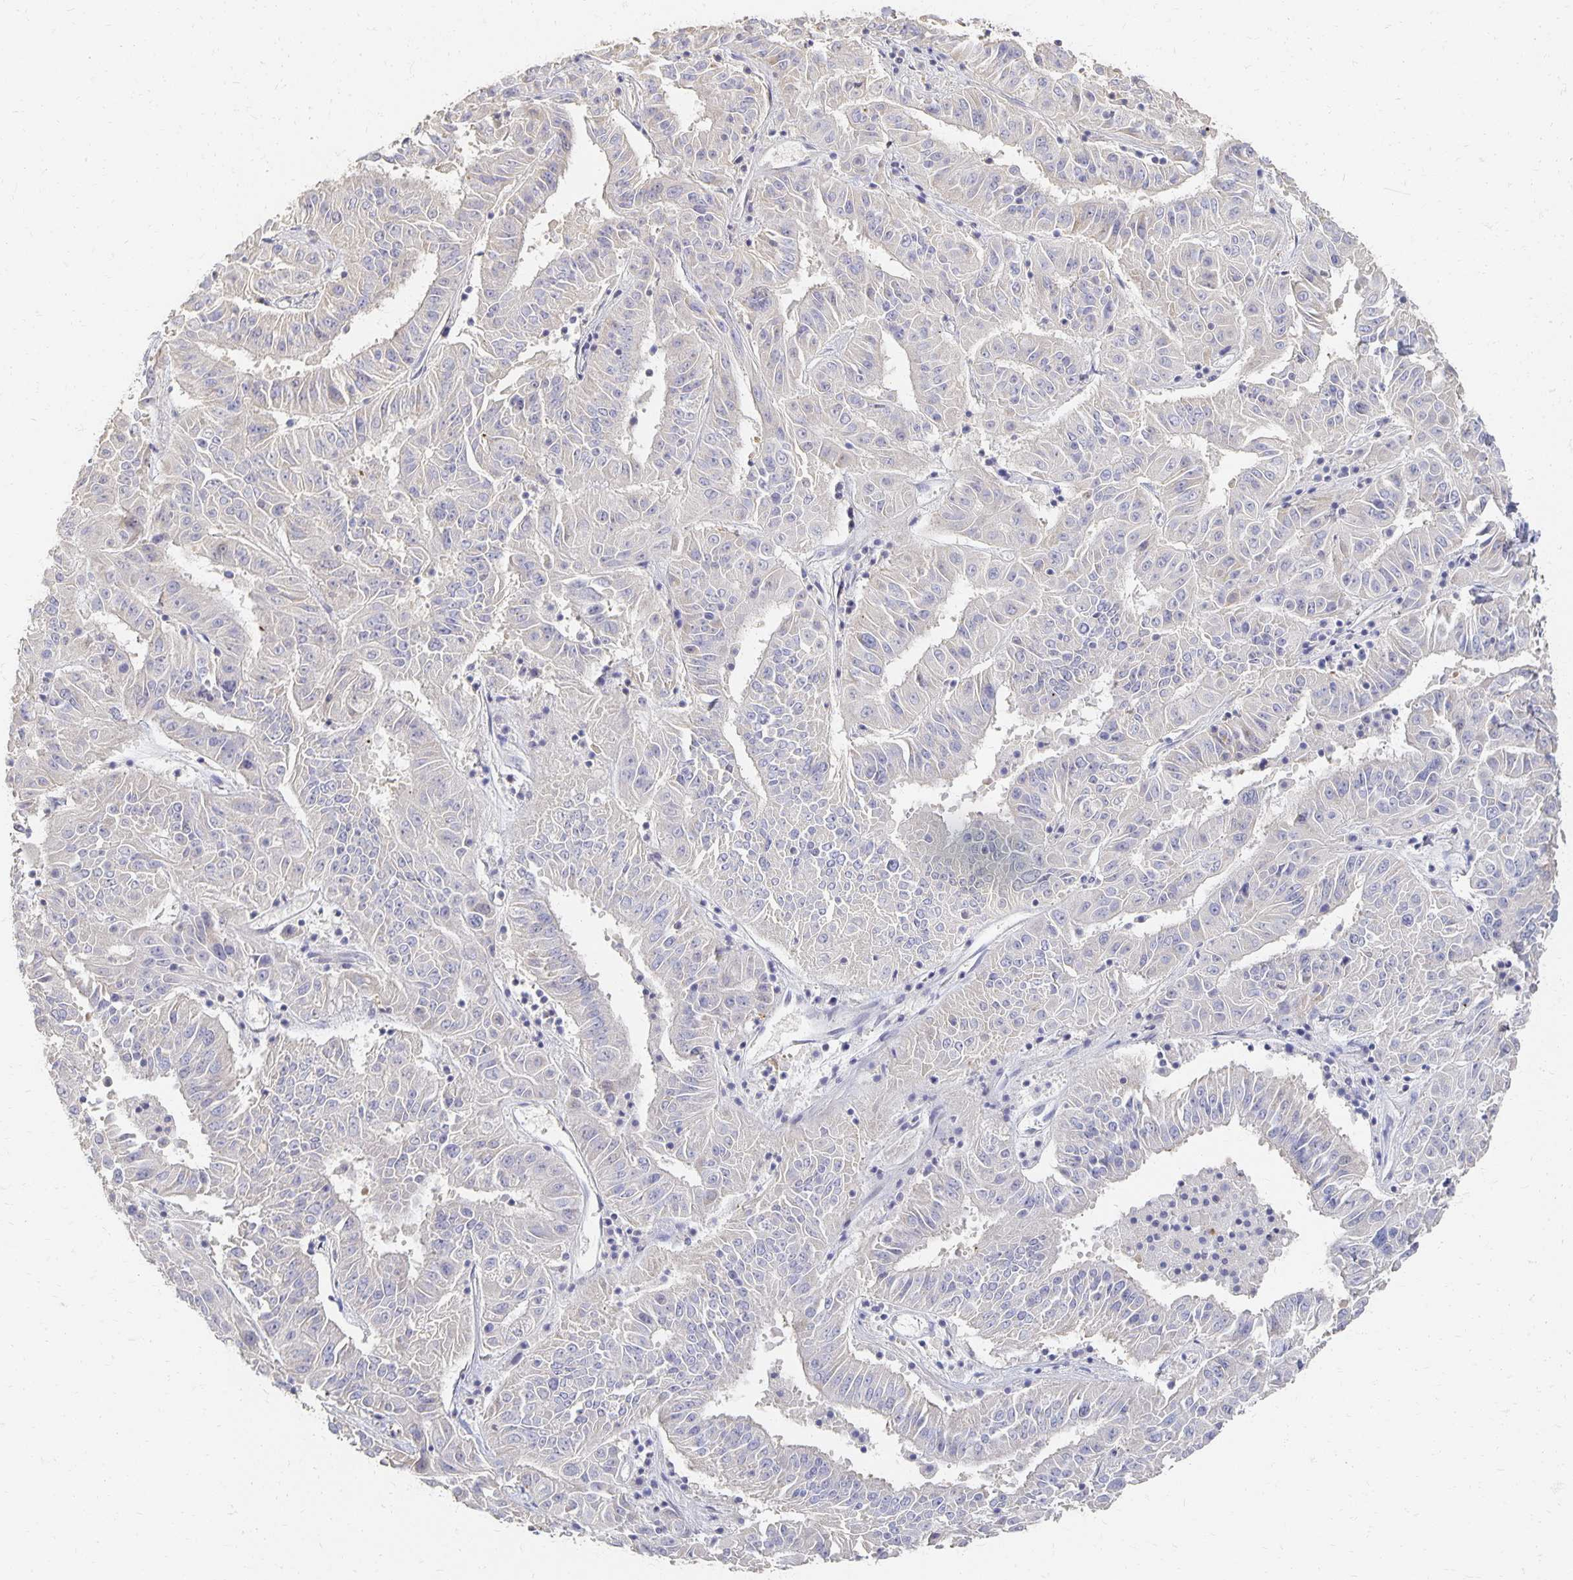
{"staining": {"intensity": "negative", "quantity": "none", "location": "none"}, "tissue": "pancreatic cancer", "cell_type": "Tumor cells", "image_type": "cancer", "snomed": [{"axis": "morphology", "description": "Adenocarcinoma, NOS"}, {"axis": "topography", "description": "Pancreas"}], "caption": "Immunohistochemistry (IHC) micrograph of human pancreatic adenocarcinoma stained for a protein (brown), which displays no expression in tumor cells.", "gene": "CST6", "patient": {"sex": "male", "age": 63}}